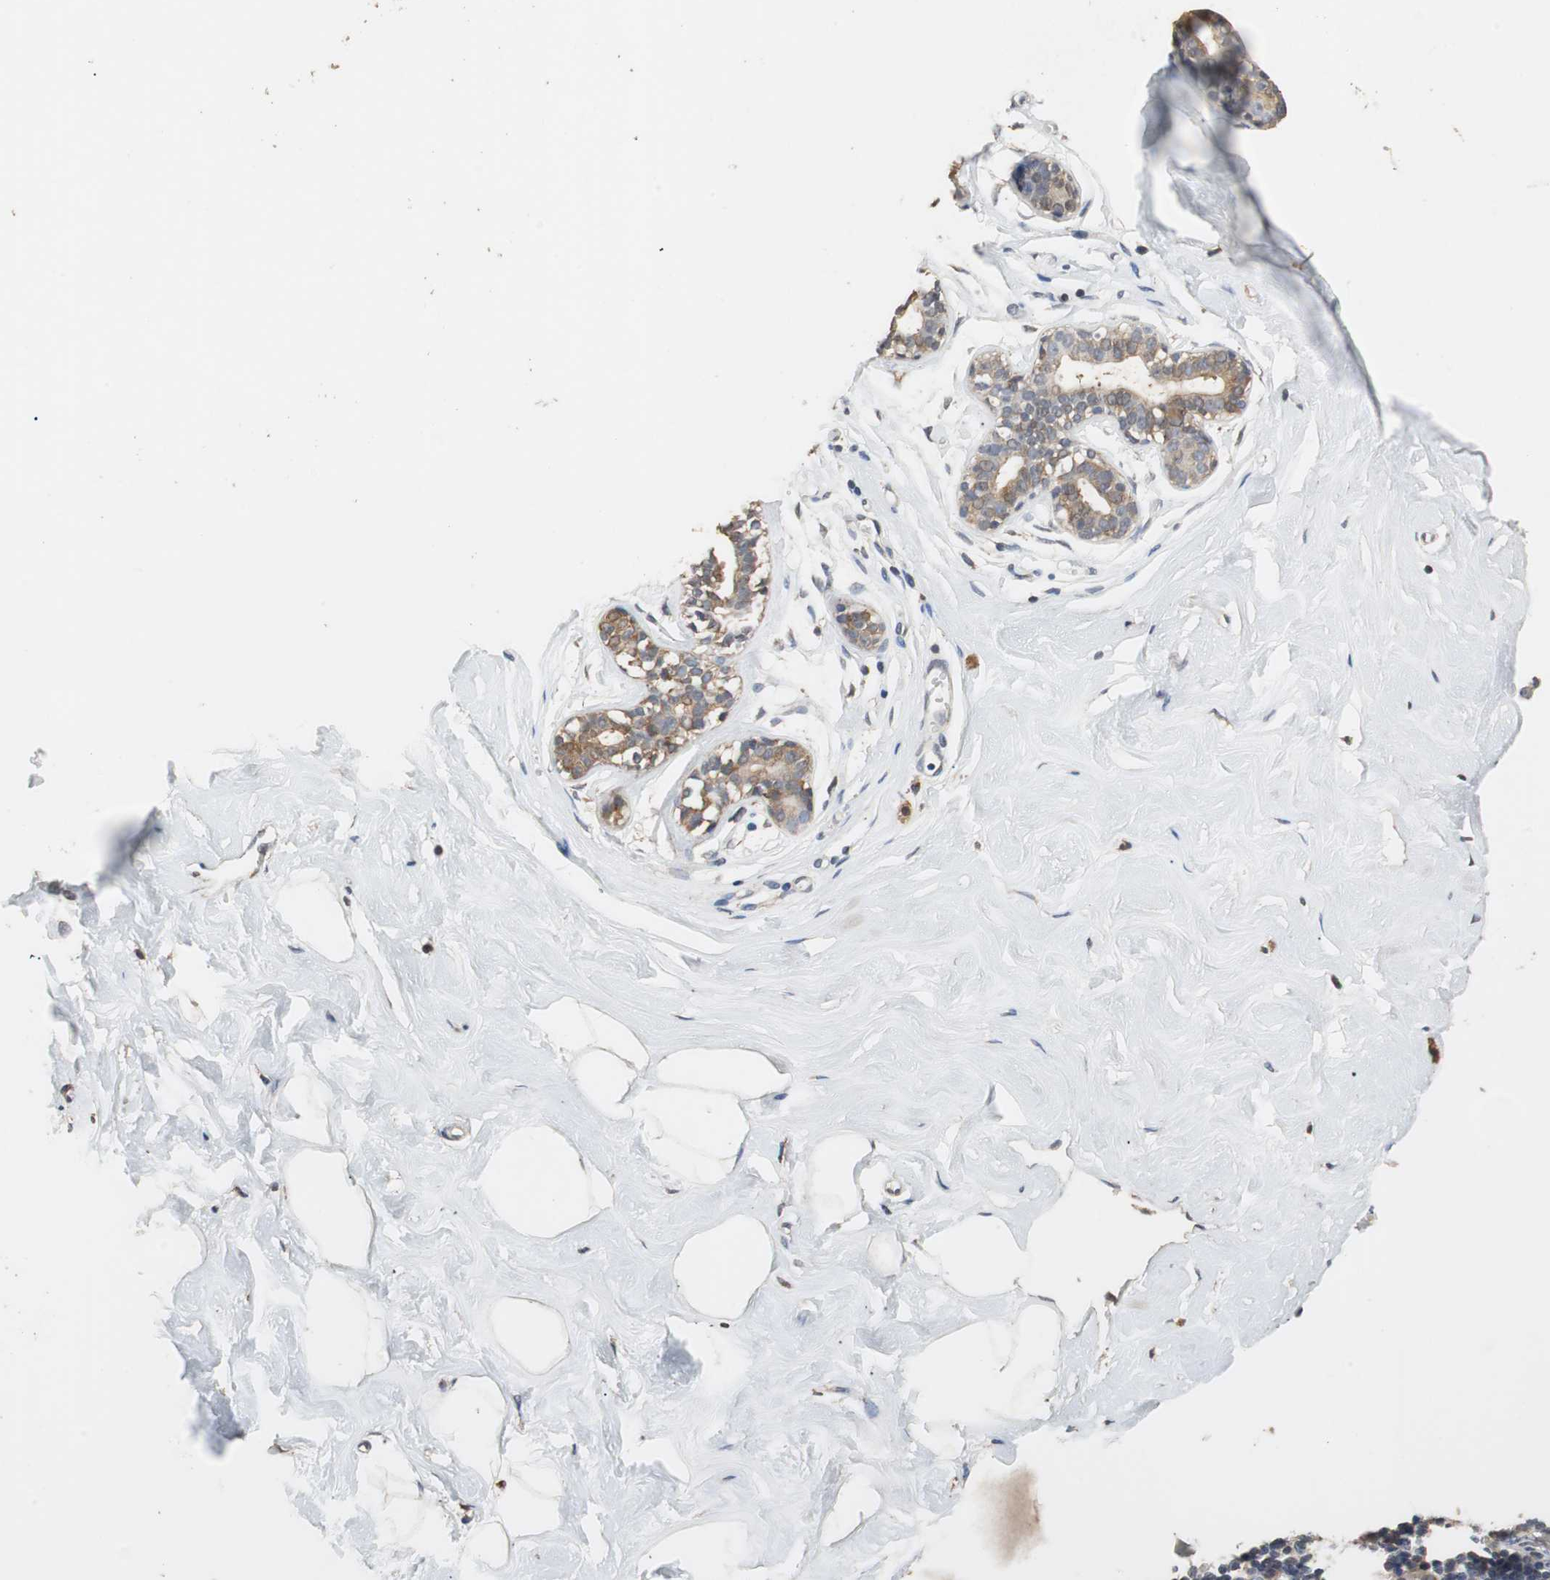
{"staining": {"intensity": "weak", "quantity": "25%-75%", "location": "cytoplasmic/membranous"}, "tissue": "breast", "cell_type": "Adipocytes", "image_type": "normal", "snomed": [{"axis": "morphology", "description": "Normal tissue, NOS"}, {"axis": "topography", "description": "Breast"}], "caption": "Immunohistochemical staining of benign human breast exhibits 25%-75% levels of weak cytoplasmic/membranous protein expression in approximately 25%-75% of adipocytes.", "gene": "HMGCL", "patient": {"sex": "female", "age": 23}}